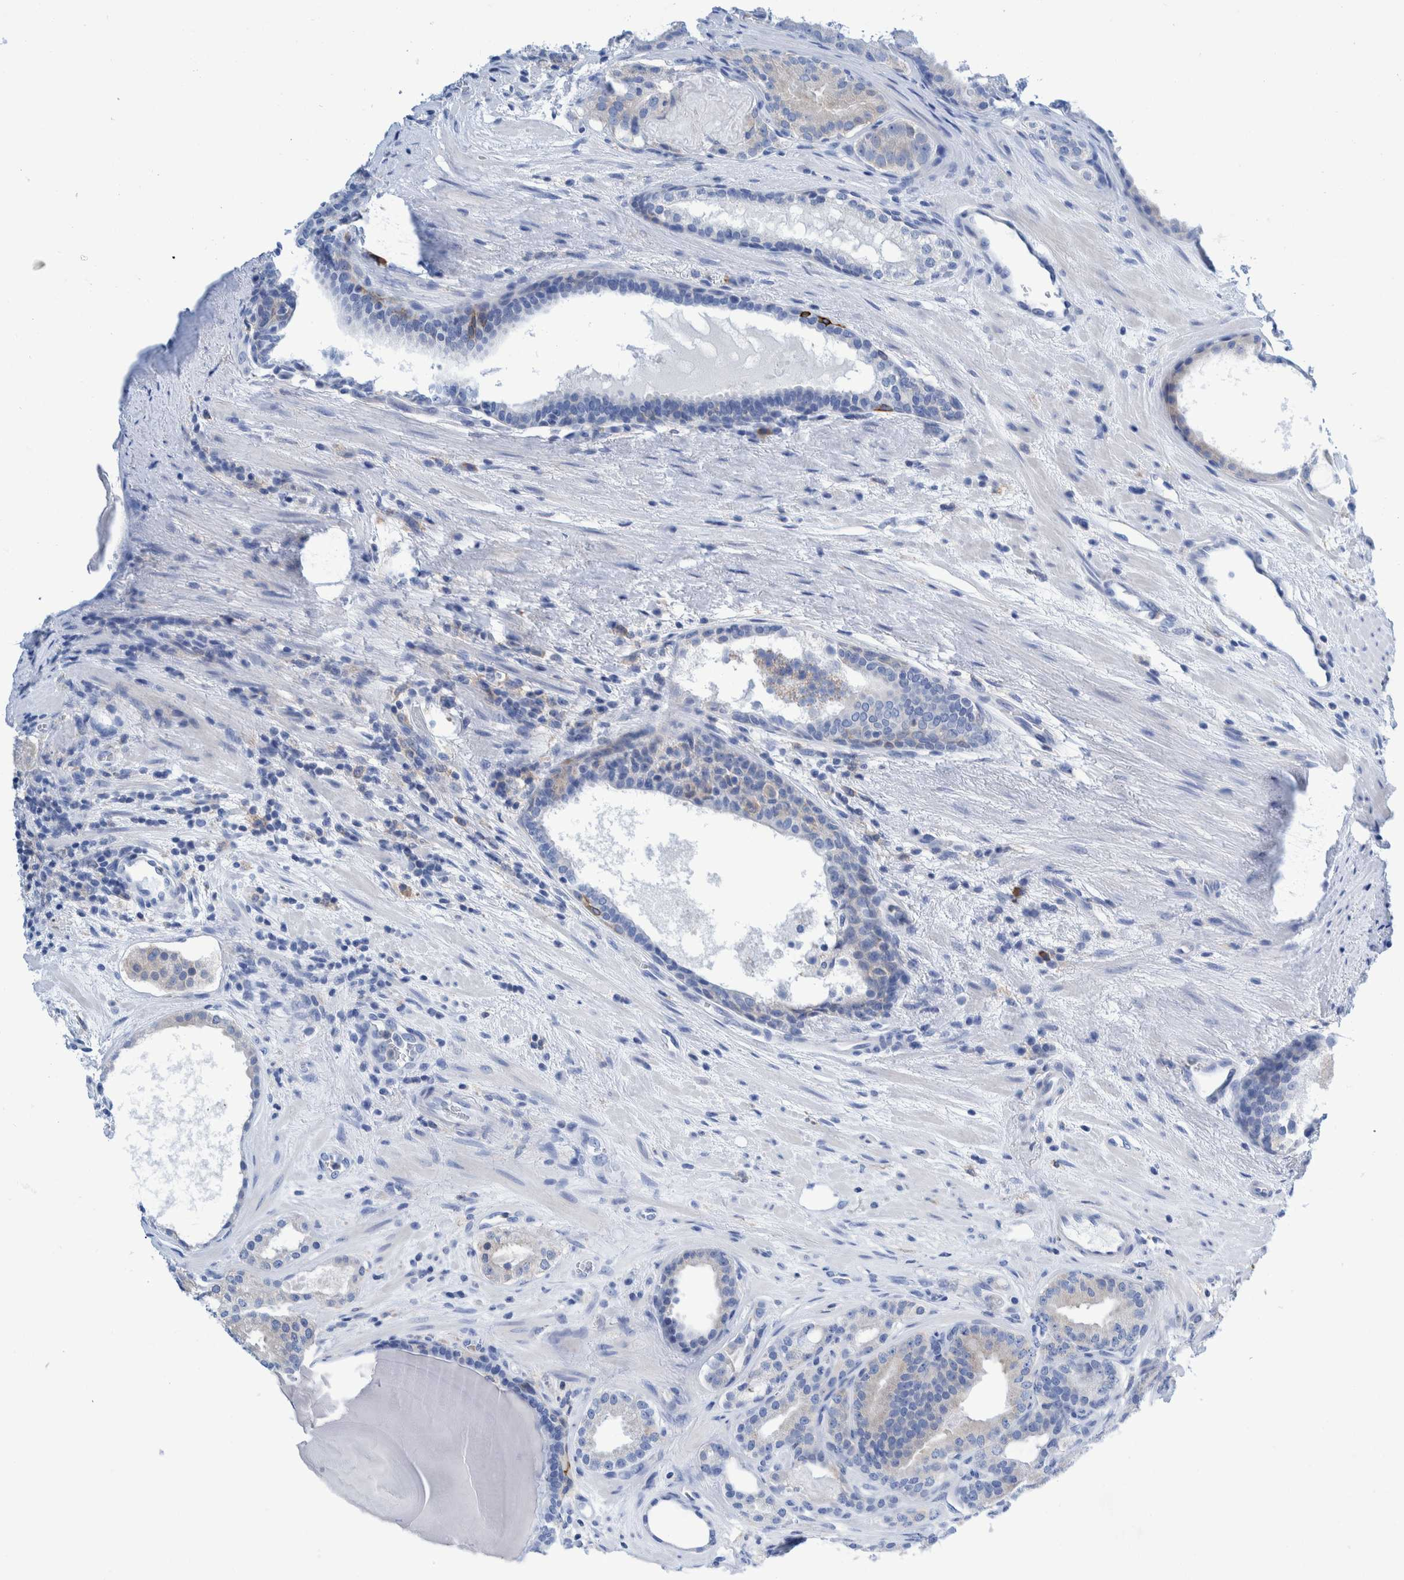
{"staining": {"intensity": "negative", "quantity": "none", "location": "none"}, "tissue": "prostate cancer", "cell_type": "Tumor cells", "image_type": "cancer", "snomed": [{"axis": "morphology", "description": "Adenocarcinoma, High grade"}, {"axis": "topography", "description": "Prostate"}], "caption": "An immunohistochemistry image of high-grade adenocarcinoma (prostate) is shown. There is no staining in tumor cells of high-grade adenocarcinoma (prostate). (DAB immunohistochemistry (IHC) visualized using brightfield microscopy, high magnification).", "gene": "KRT14", "patient": {"sex": "male", "age": 60}}